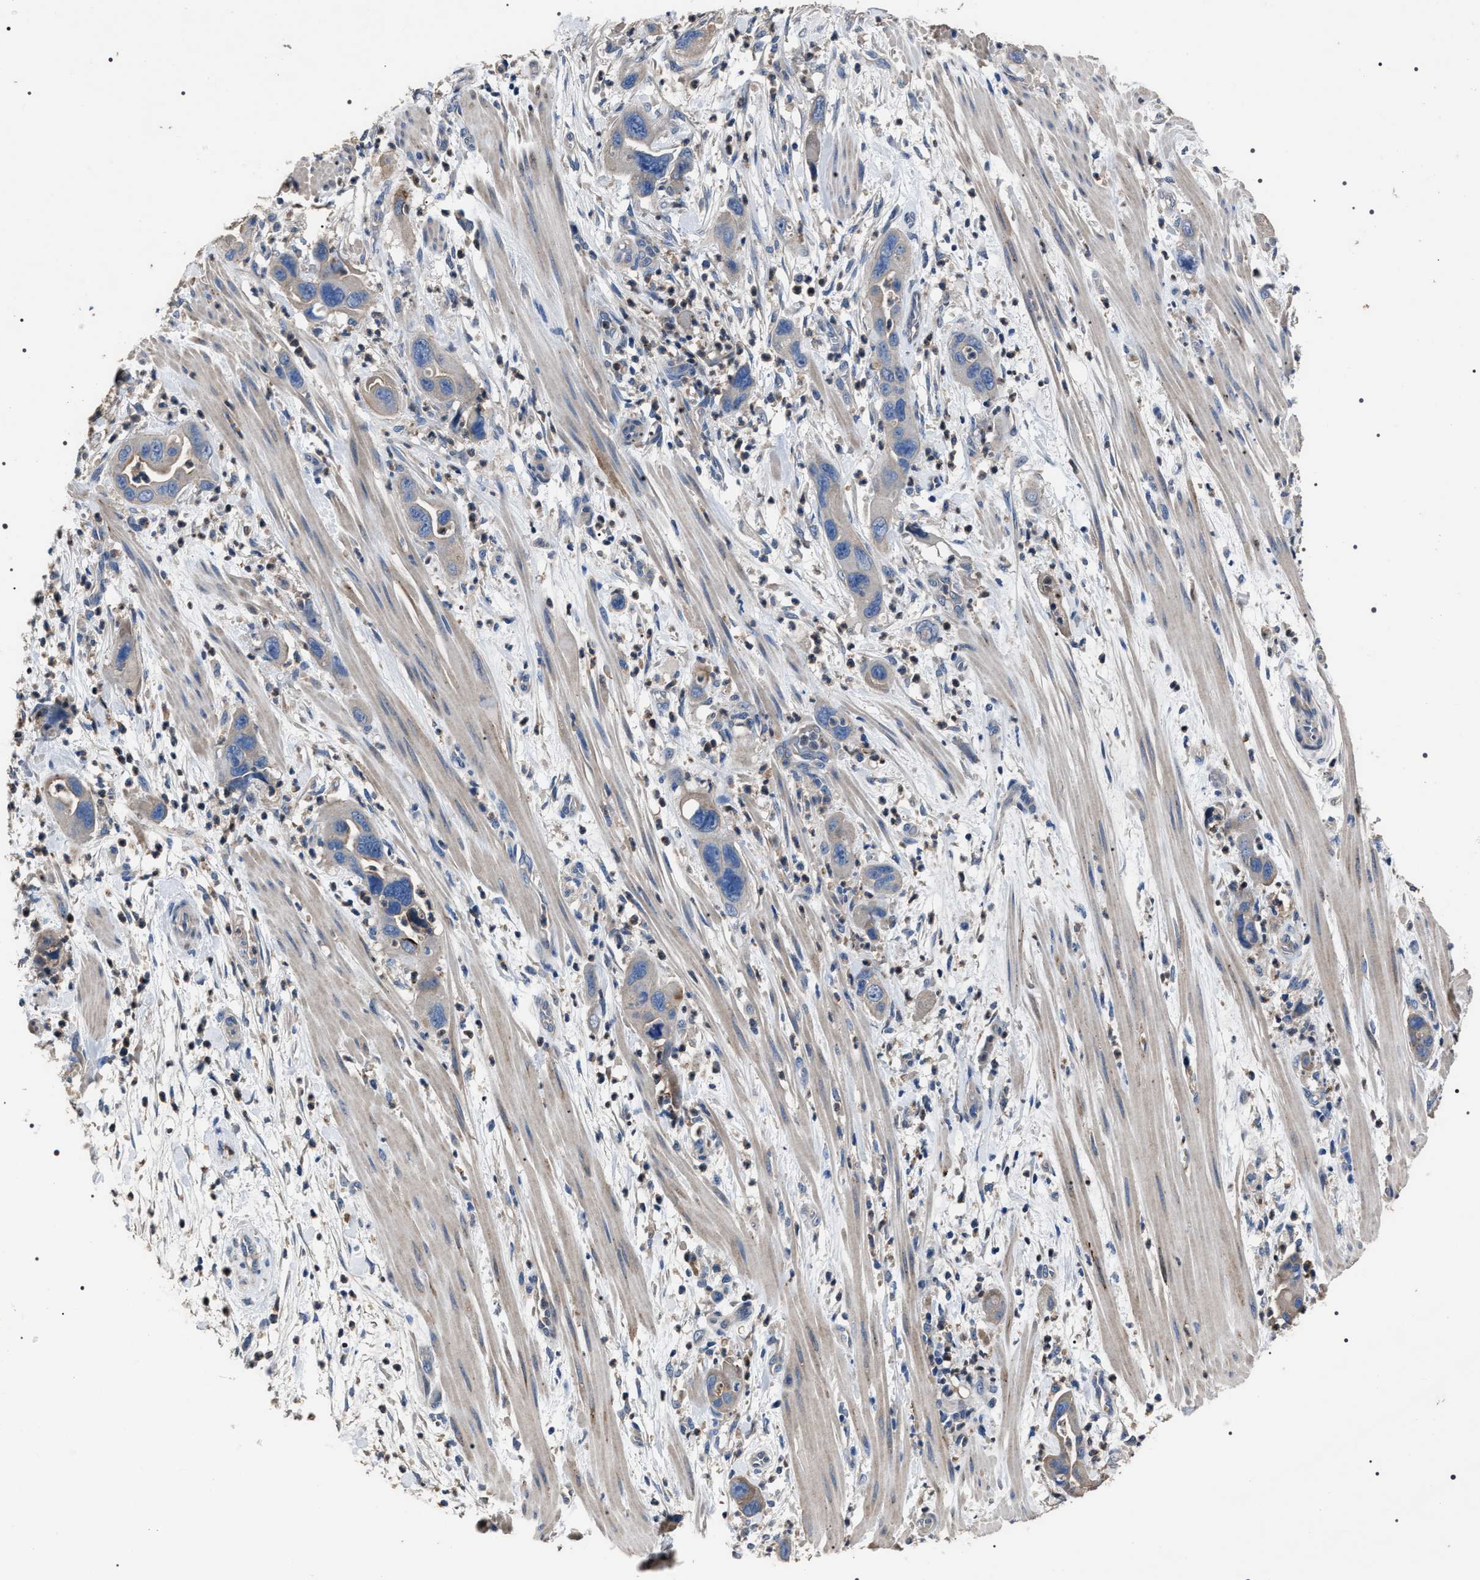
{"staining": {"intensity": "weak", "quantity": "<25%", "location": "cytoplasmic/membranous"}, "tissue": "pancreatic cancer", "cell_type": "Tumor cells", "image_type": "cancer", "snomed": [{"axis": "morphology", "description": "Adenocarcinoma, NOS"}, {"axis": "topography", "description": "Pancreas"}], "caption": "This image is of pancreatic cancer (adenocarcinoma) stained with IHC to label a protein in brown with the nuclei are counter-stained blue. There is no positivity in tumor cells.", "gene": "TRIM54", "patient": {"sex": "female", "age": 71}}